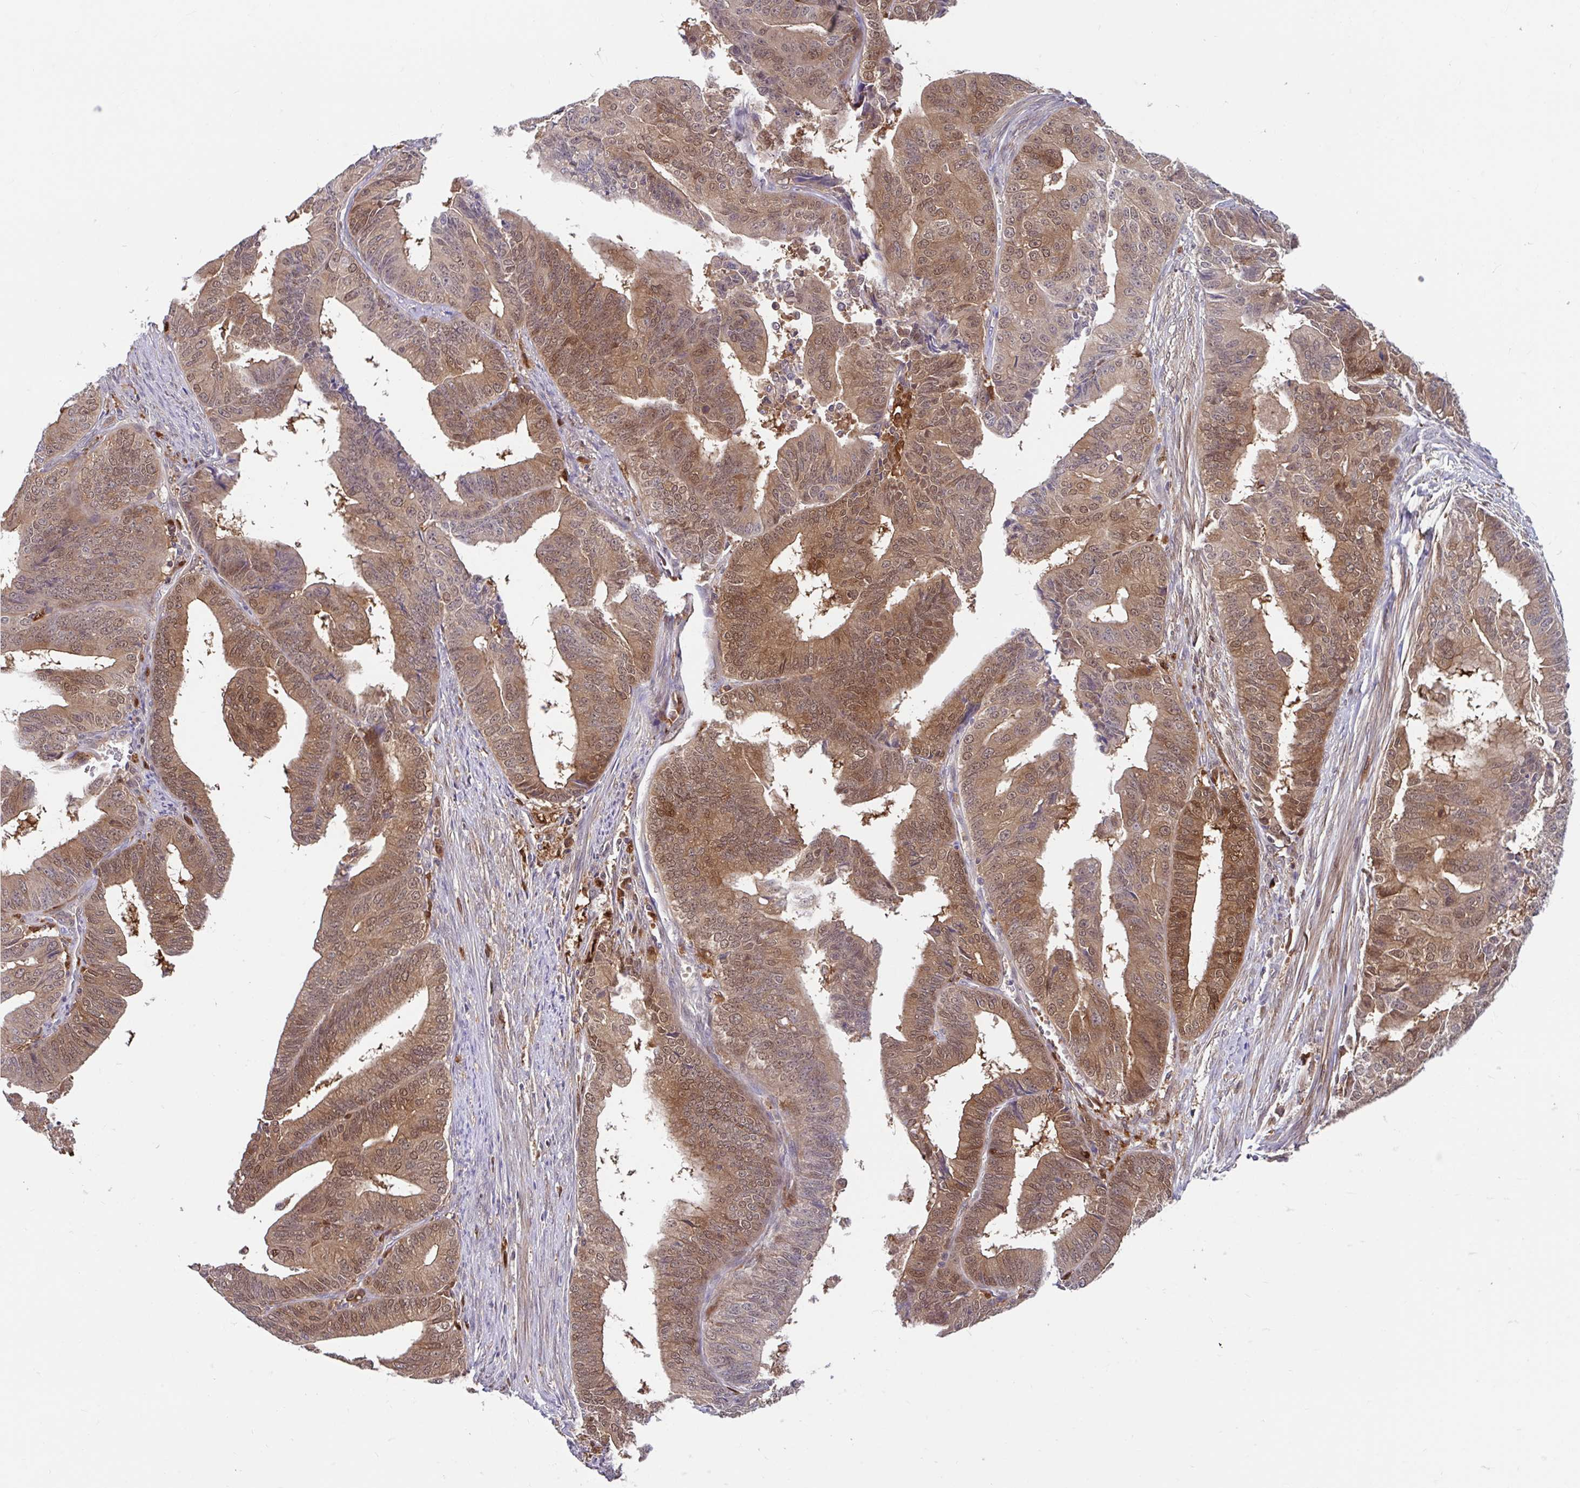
{"staining": {"intensity": "moderate", "quantity": ">75%", "location": "cytoplasmic/membranous,nuclear"}, "tissue": "endometrial cancer", "cell_type": "Tumor cells", "image_type": "cancer", "snomed": [{"axis": "morphology", "description": "Adenocarcinoma, NOS"}, {"axis": "topography", "description": "Endometrium"}], "caption": "Immunohistochemical staining of human endometrial cancer displays medium levels of moderate cytoplasmic/membranous and nuclear staining in about >75% of tumor cells.", "gene": "BLVRA", "patient": {"sex": "female", "age": 65}}